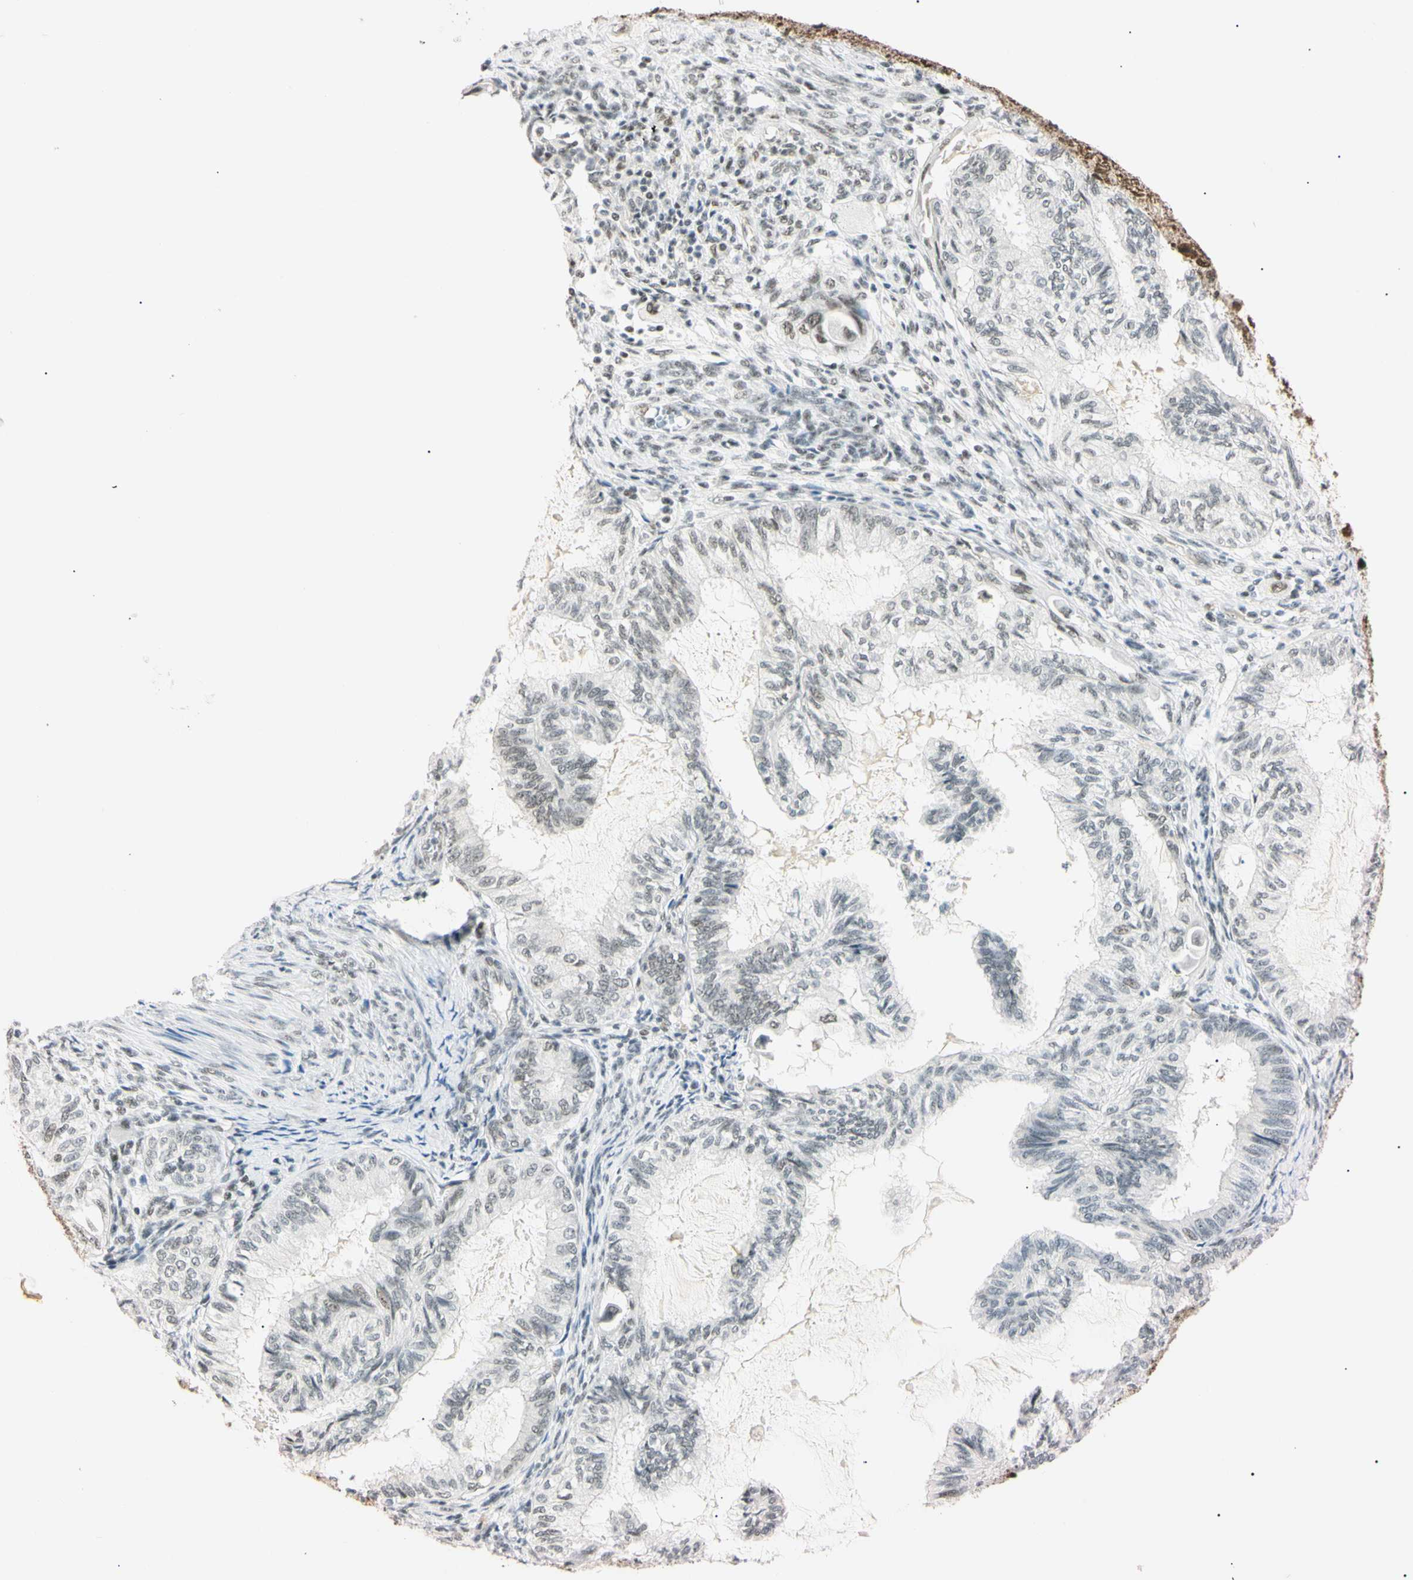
{"staining": {"intensity": "weak", "quantity": "<25%", "location": "nuclear"}, "tissue": "cervical cancer", "cell_type": "Tumor cells", "image_type": "cancer", "snomed": [{"axis": "morphology", "description": "Normal tissue, NOS"}, {"axis": "morphology", "description": "Adenocarcinoma, NOS"}, {"axis": "topography", "description": "Cervix"}, {"axis": "topography", "description": "Endometrium"}], "caption": "This is a image of immunohistochemistry (IHC) staining of cervical cancer, which shows no expression in tumor cells.", "gene": "ZNF134", "patient": {"sex": "female", "age": 86}}